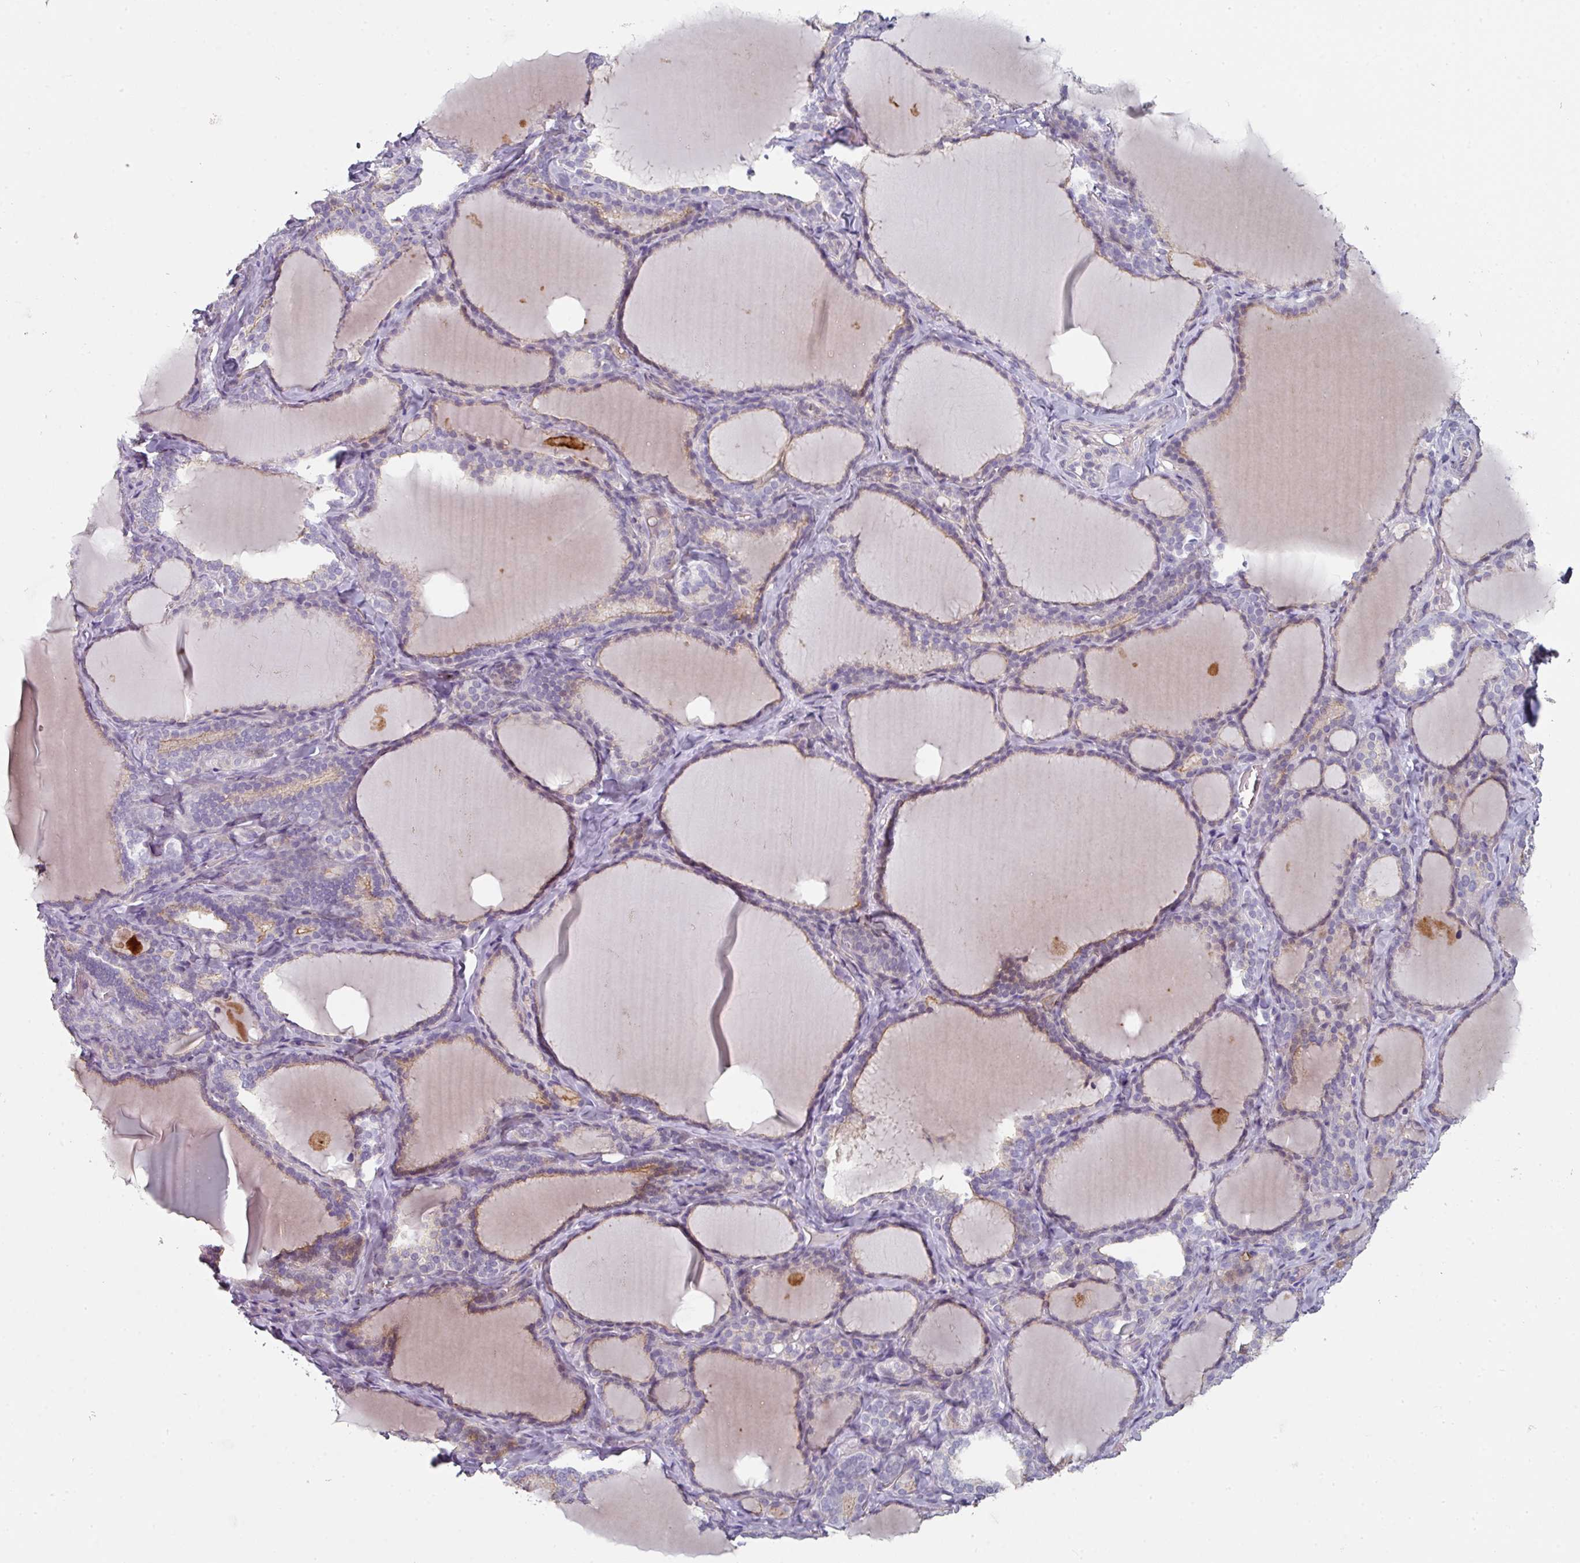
{"staining": {"intensity": "moderate", "quantity": "<25%", "location": "cytoplasmic/membranous"}, "tissue": "thyroid gland", "cell_type": "Glandular cells", "image_type": "normal", "snomed": [{"axis": "morphology", "description": "Normal tissue, NOS"}, {"axis": "topography", "description": "Thyroid gland"}], "caption": "Thyroid gland stained with IHC reveals moderate cytoplasmic/membranous positivity in about <25% of glandular cells.", "gene": "WSB2", "patient": {"sex": "female", "age": 31}}